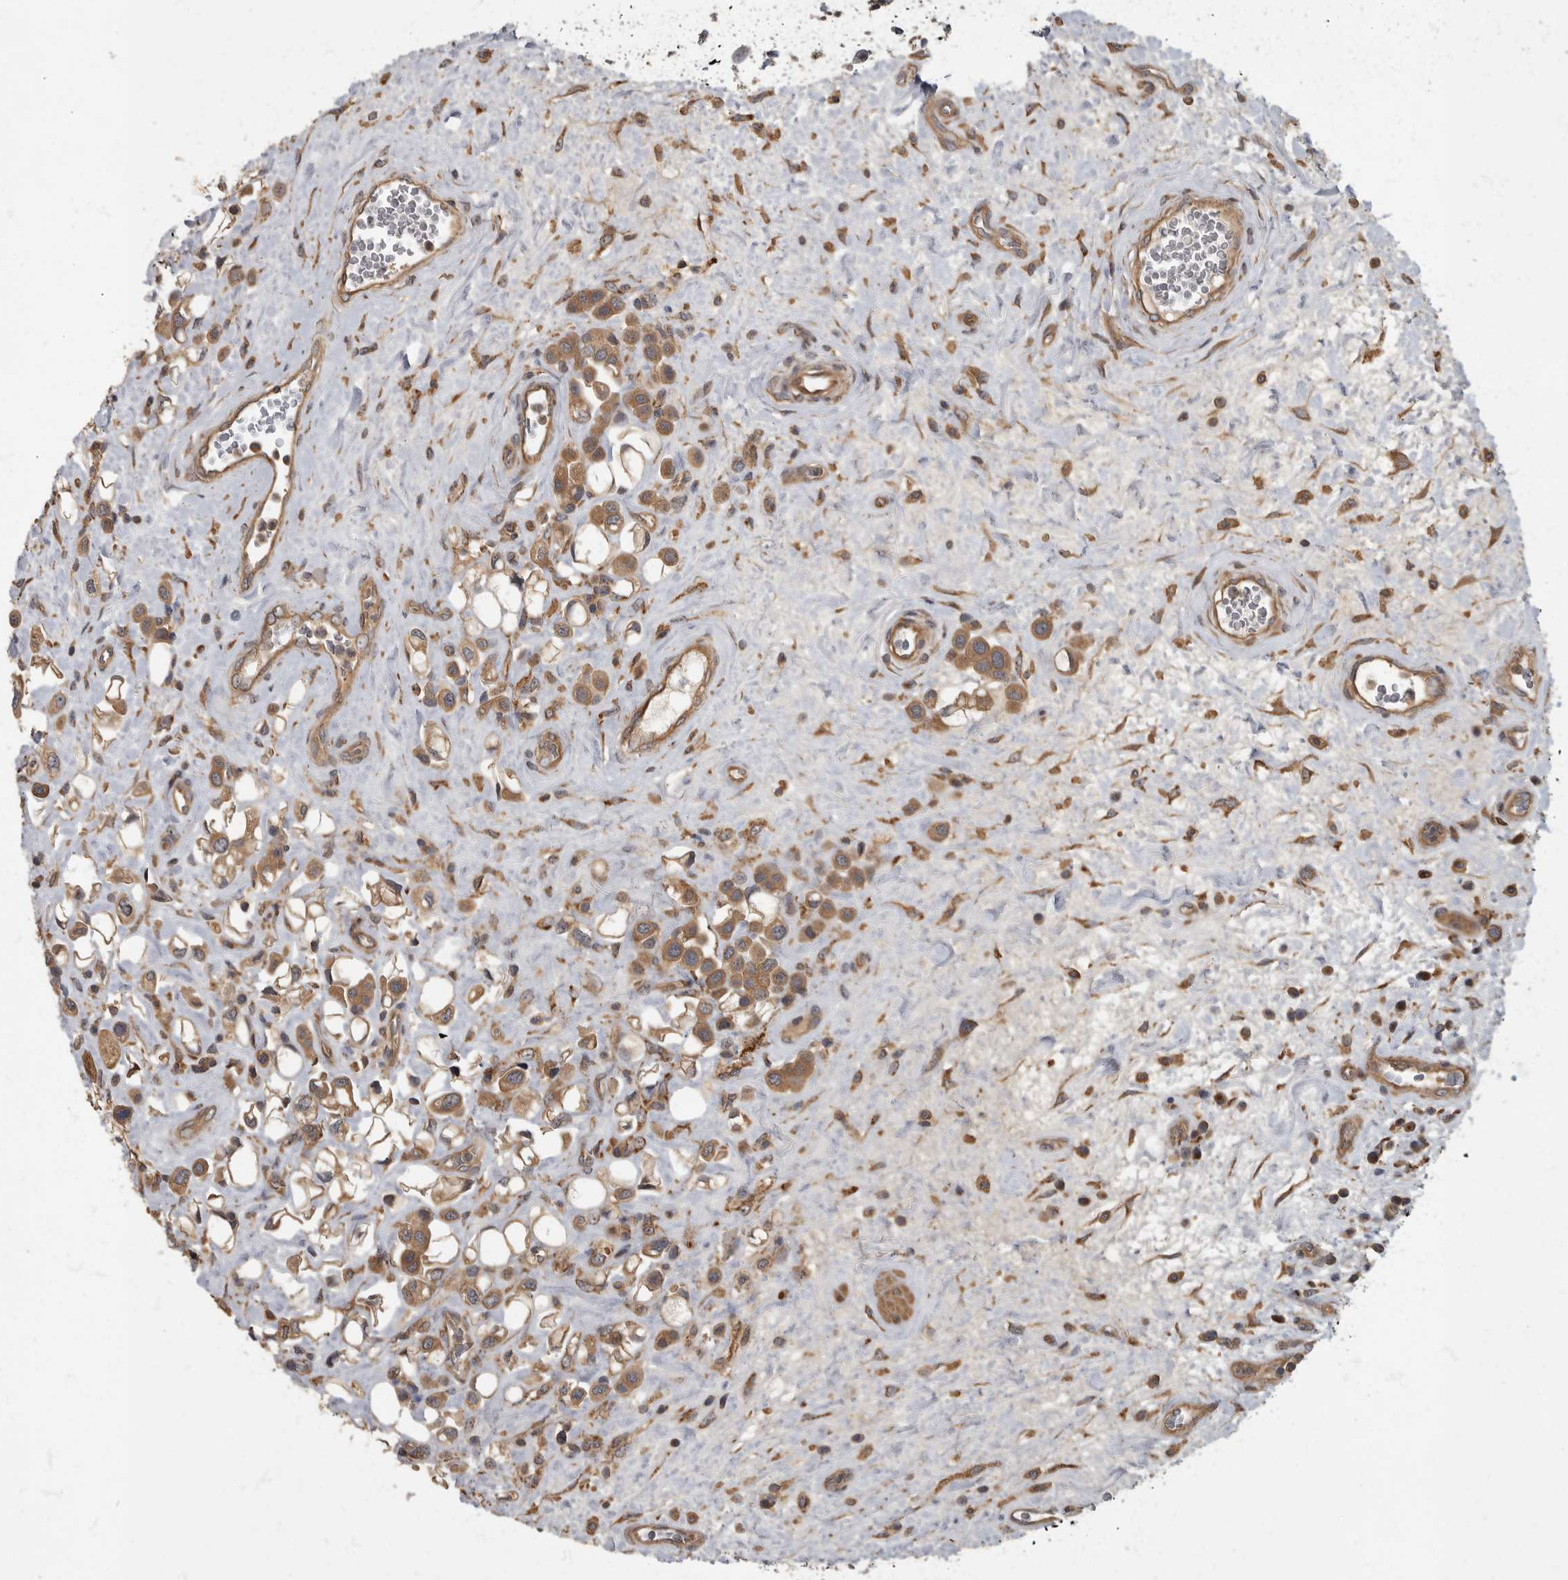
{"staining": {"intensity": "moderate", "quantity": ">75%", "location": "cytoplasmic/membranous"}, "tissue": "urothelial cancer", "cell_type": "Tumor cells", "image_type": "cancer", "snomed": [{"axis": "morphology", "description": "Urothelial carcinoma, High grade"}, {"axis": "topography", "description": "Urinary bladder"}], "caption": "An immunohistochemistry (IHC) micrograph of neoplastic tissue is shown. Protein staining in brown labels moderate cytoplasmic/membranous positivity in urothelial cancer within tumor cells.", "gene": "IQCK", "patient": {"sex": "male", "age": 50}}